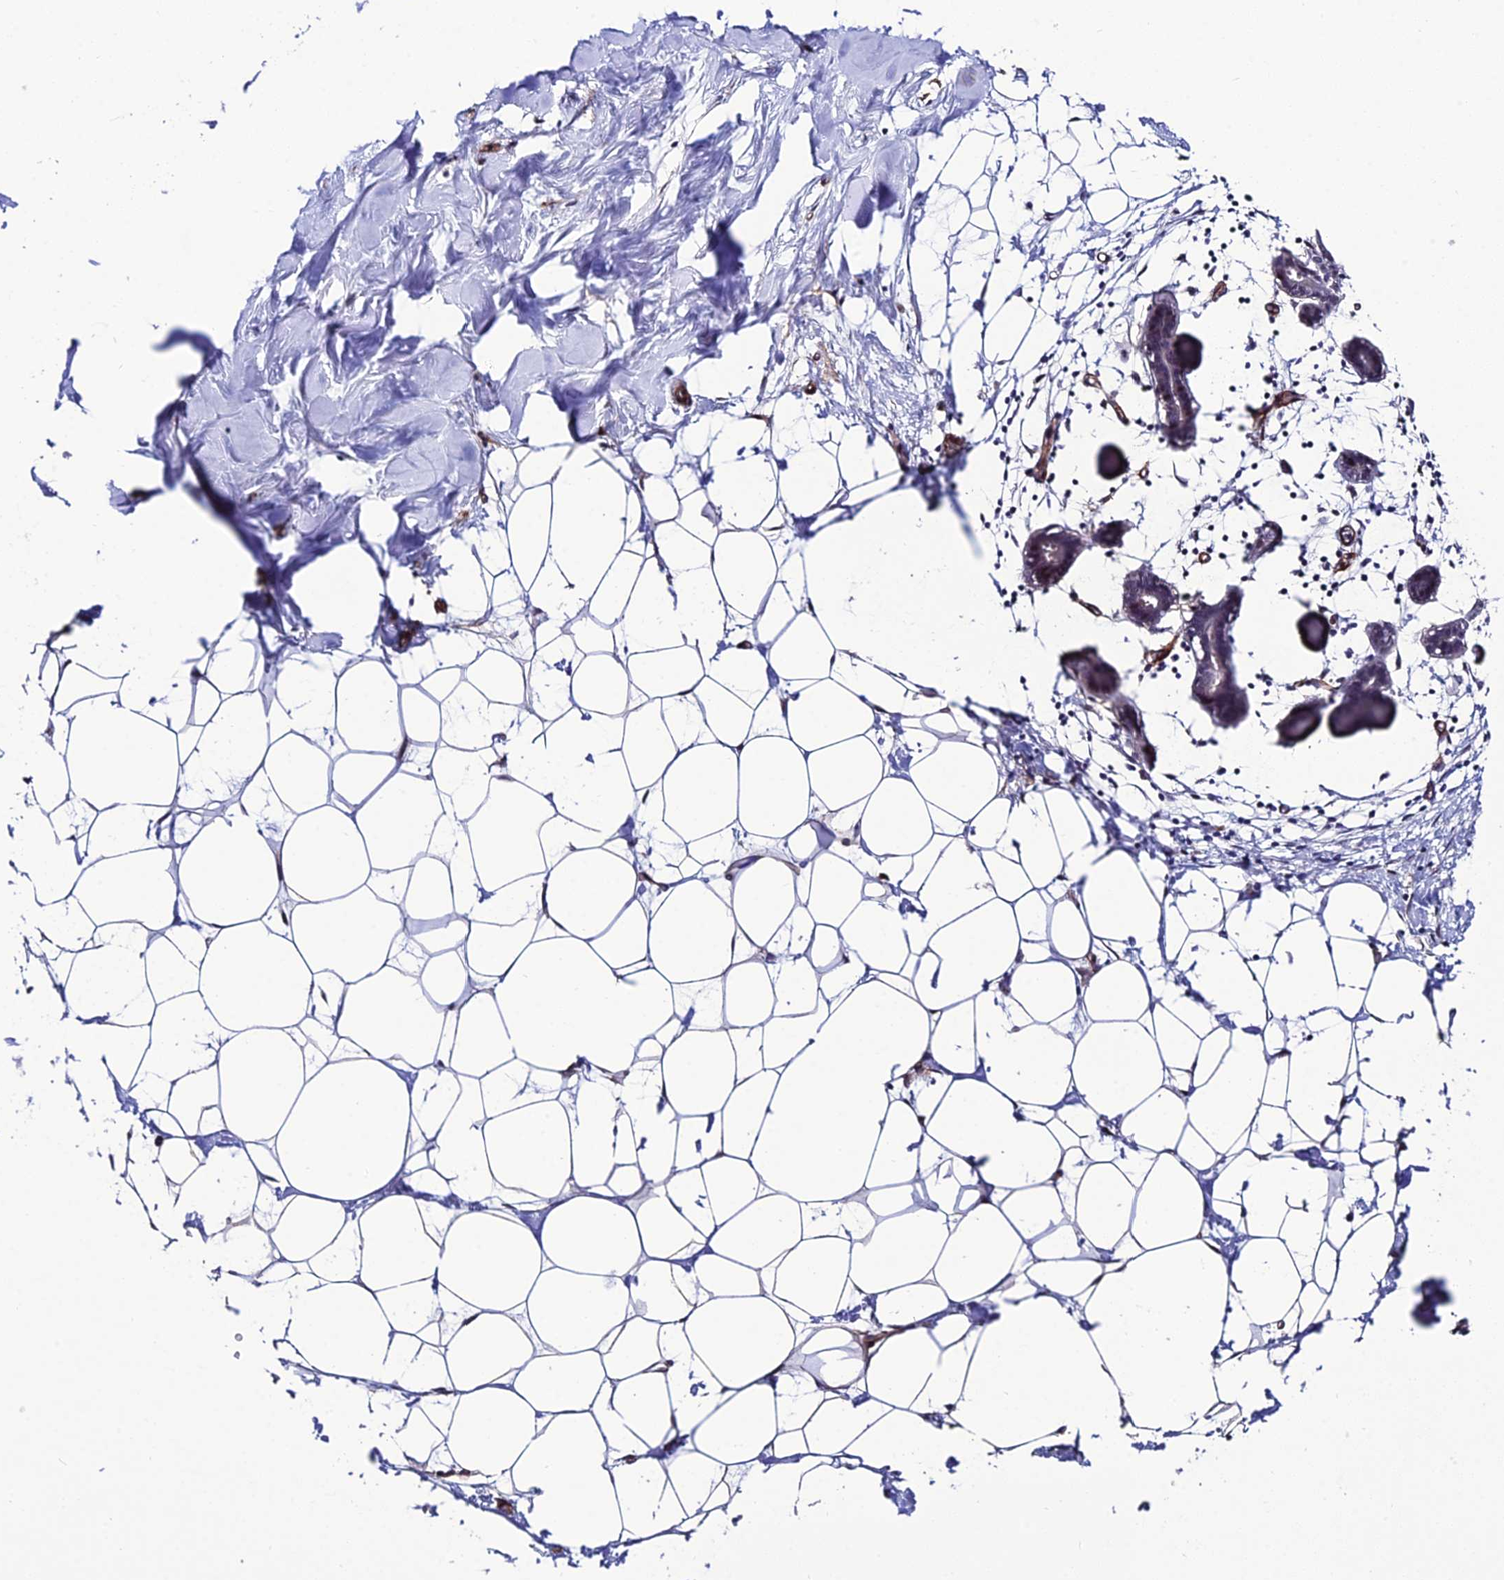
{"staining": {"intensity": "negative", "quantity": "none", "location": "none"}, "tissue": "breast", "cell_type": "Adipocytes", "image_type": "normal", "snomed": [{"axis": "morphology", "description": "Normal tissue, NOS"}, {"axis": "topography", "description": "Breast"}], "caption": "There is no significant staining in adipocytes of breast. (IHC, brightfield microscopy, high magnification).", "gene": "SYT15B", "patient": {"sex": "female", "age": 27}}